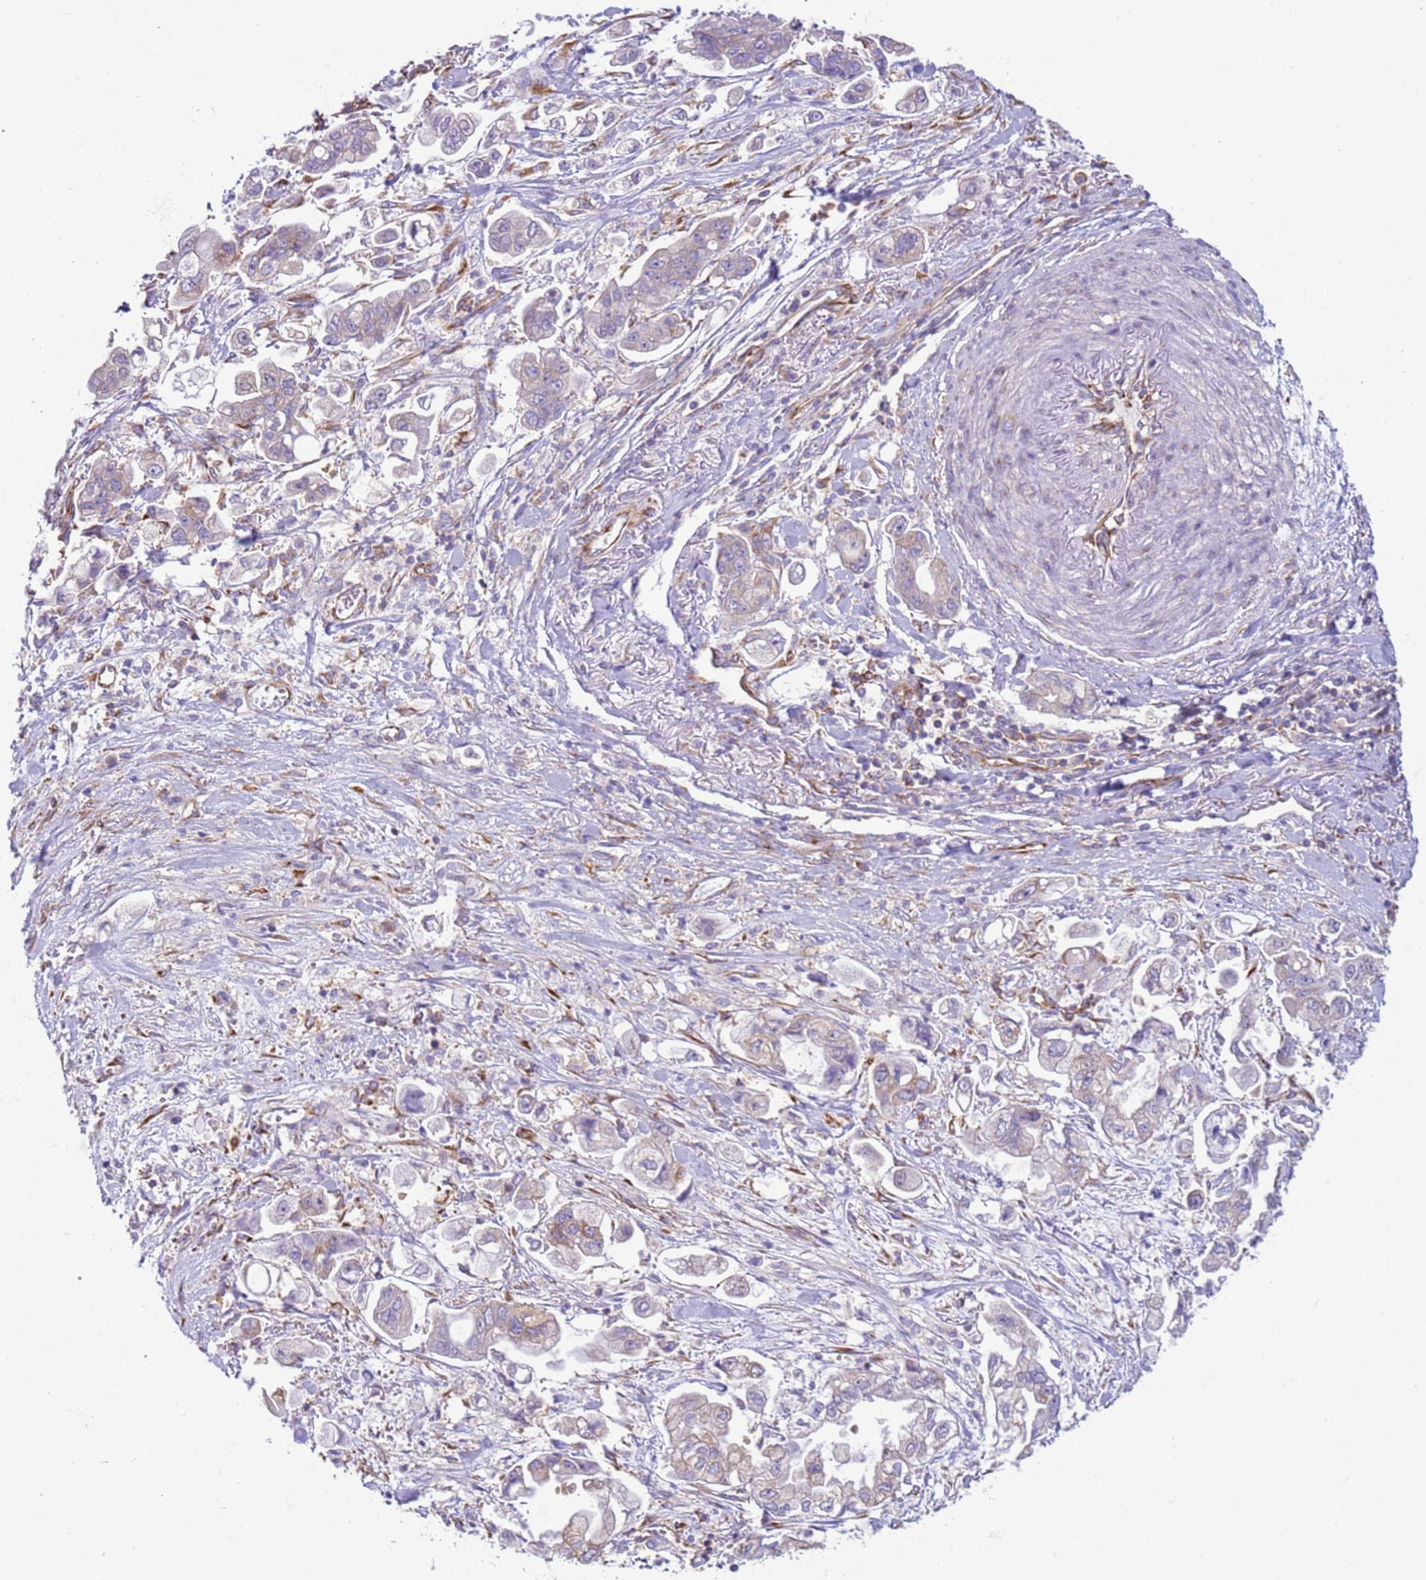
{"staining": {"intensity": "weak", "quantity": "25%-75%", "location": "cytoplasmic/membranous"}, "tissue": "stomach cancer", "cell_type": "Tumor cells", "image_type": "cancer", "snomed": [{"axis": "morphology", "description": "Adenocarcinoma, NOS"}, {"axis": "topography", "description": "Stomach"}], "caption": "Brown immunohistochemical staining in adenocarcinoma (stomach) shows weak cytoplasmic/membranous positivity in approximately 25%-75% of tumor cells.", "gene": "VARS1", "patient": {"sex": "male", "age": 62}}